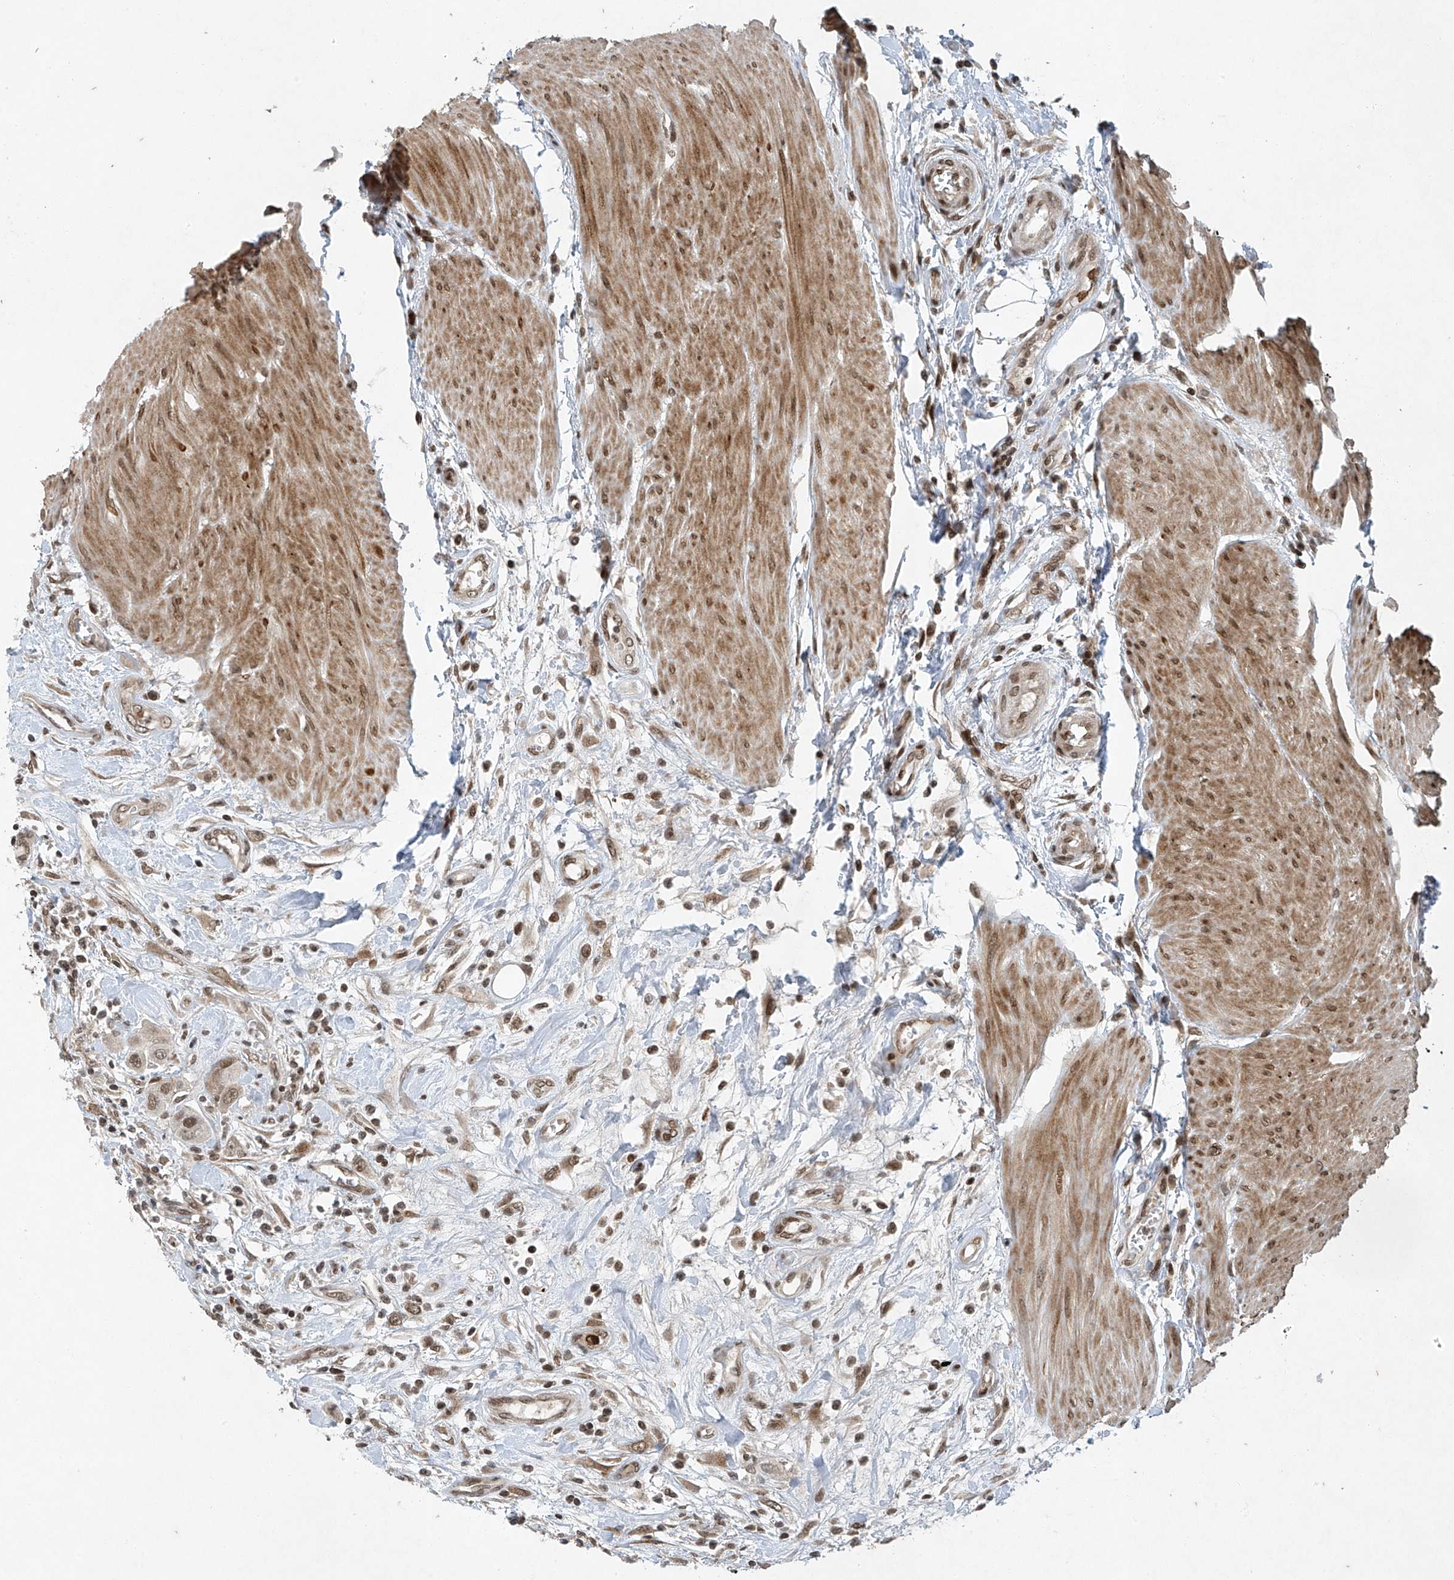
{"staining": {"intensity": "moderate", "quantity": ">75%", "location": "nuclear"}, "tissue": "urothelial cancer", "cell_type": "Tumor cells", "image_type": "cancer", "snomed": [{"axis": "morphology", "description": "Urothelial carcinoma, High grade"}, {"axis": "topography", "description": "Urinary bladder"}], "caption": "Human urothelial cancer stained with a brown dye shows moderate nuclear positive expression in about >75% of tumor cells.", "gene": "TAF8", "patient": {"sex": "male", "age": 50}}